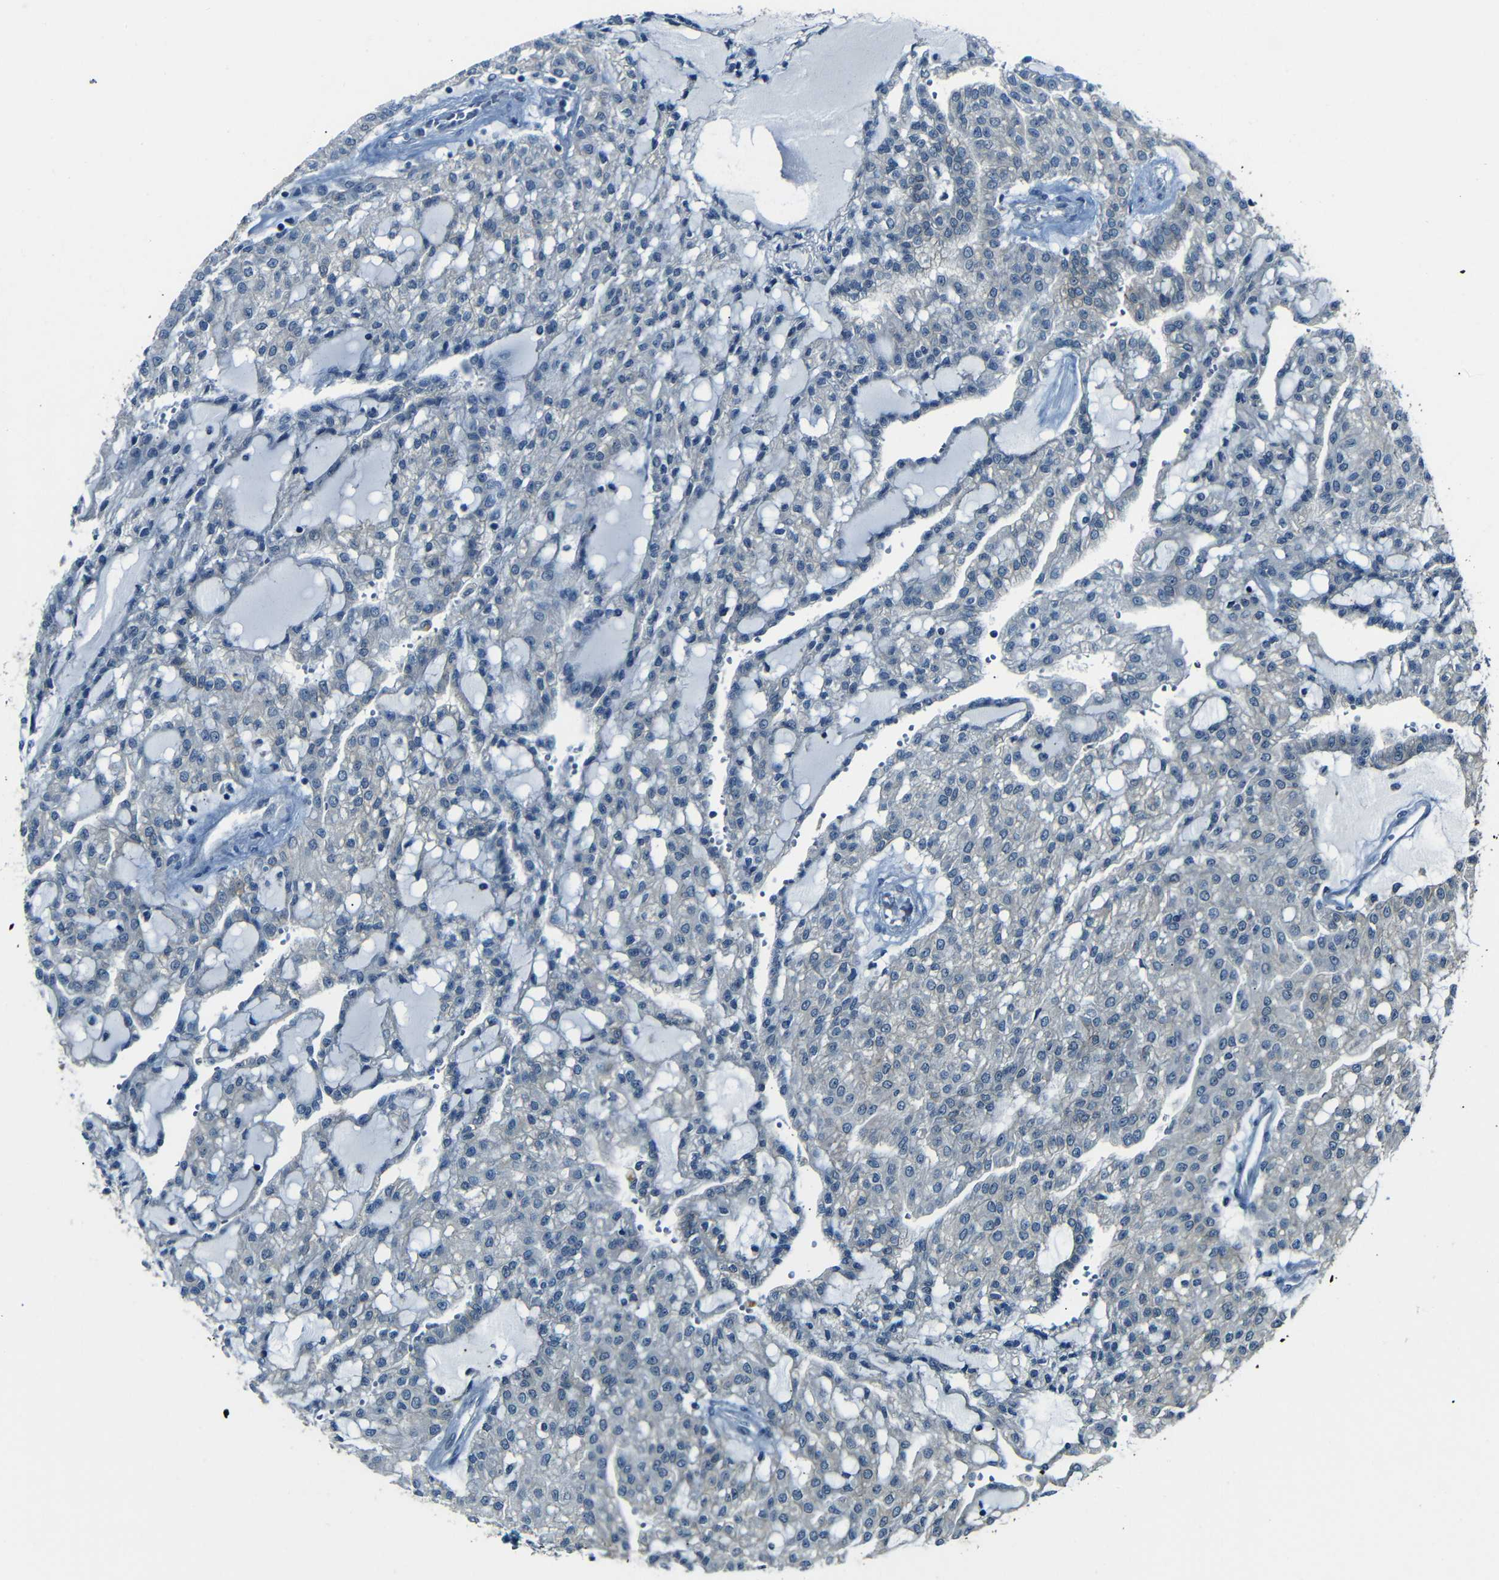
{"staining": {"intensity": "moderate", "quantity": "<25%", "location": "cytoplasmic/membranous"}, "tissue": "renal cancer", "cell_type": "Tumor cells", "image_type": "cancer", "snomed": [{"axis": "morphology", "description": "Adenocarcinoma, NOS"}, {"axis": "topography", "description": "Kidney"}], "caption": "Tumor cells display low levels of moderate cytoplasmic/membranous staining in about <25% of cells in renal cancer. (DAB IHC with brightfield microscopy, high magnification).", "gene": "ANK3", "patient": {"sex": "male", "age": 63}}